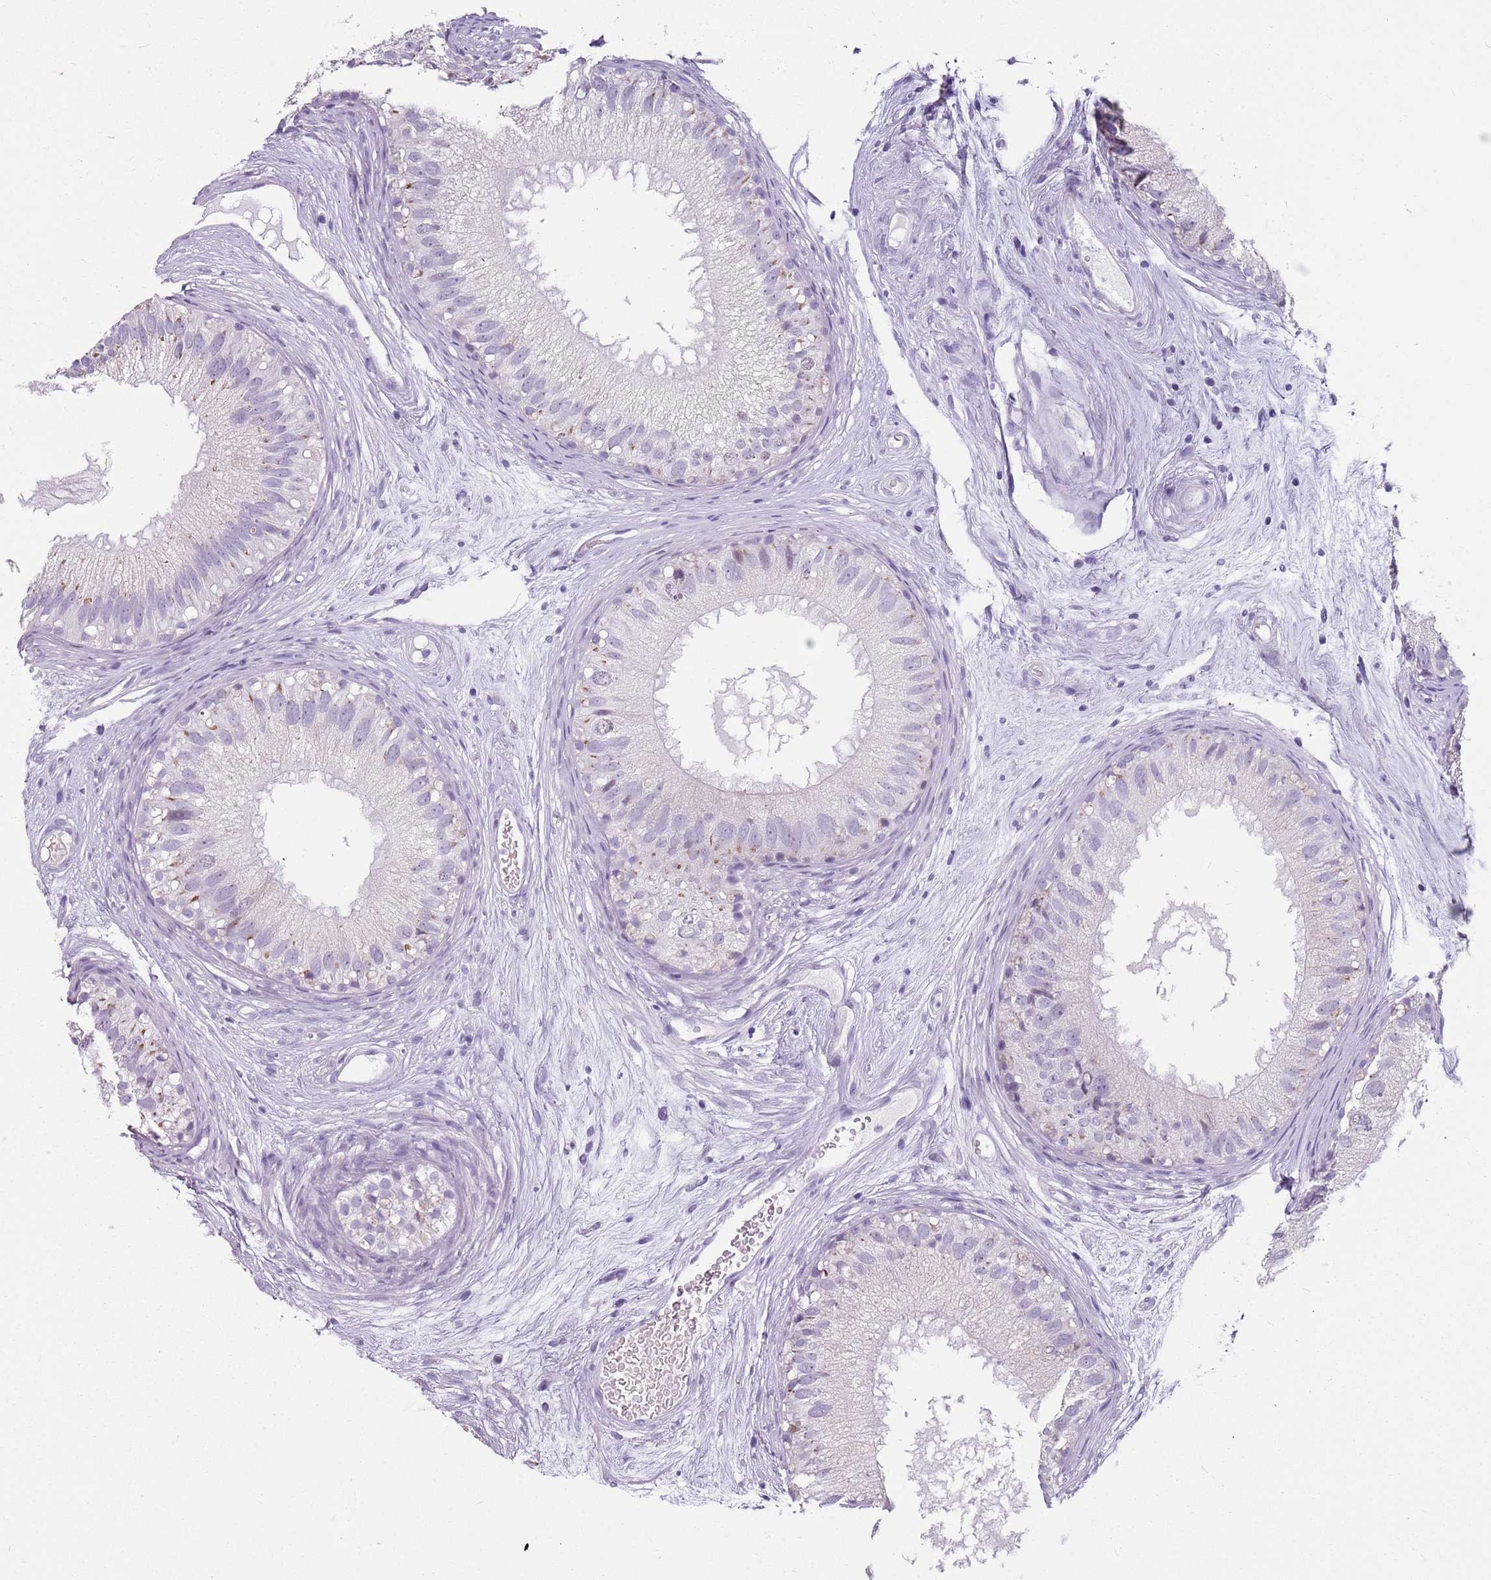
{"staining": {"intensity": "negative", "quantity": "none", "location": "none"}, "tissue": "epididymis", "cell_type": "Glandular cells", "image_type": "normal", "snomed": [{"axis": "morphology", "description": "Normal tissue, NOS"}, {"axis": "topography", "description": "Epididymis"}], "caption": "Immunohistochemical staining of unremarkable human epididymis shows no significant positivity in glandular cells.", "gene": "SPESP1", "patient": {"sex": "male", "age": 77}}